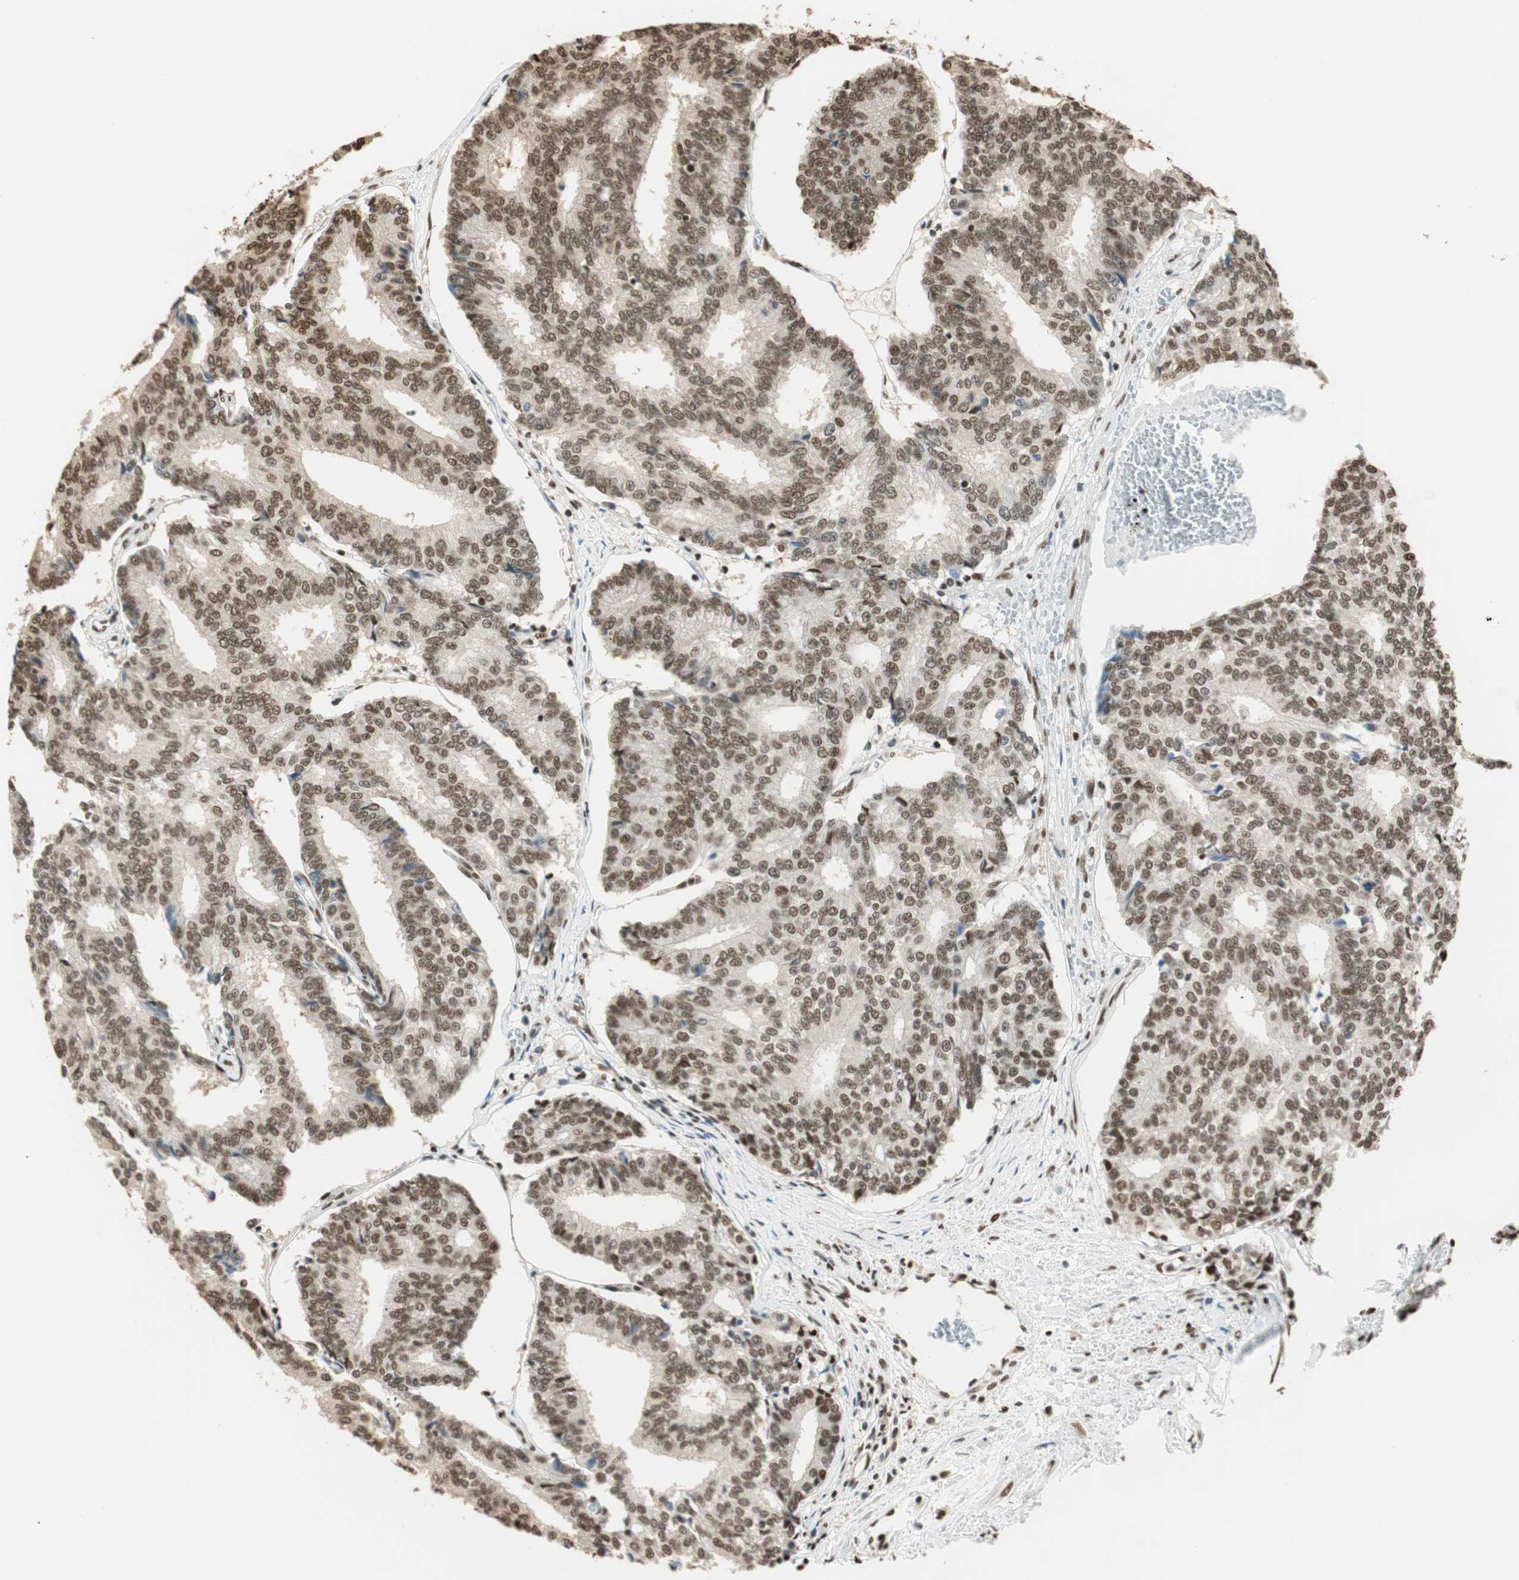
{"staining": {"intensity": "weak", "quantity": "25%-75%", "location": "cytoplasmic/membranous,nuclear"}, "tissue": "prostate cancer", "cell_type": "Tumor cells", "image_type": "cancer", "snomed": [{"axis": "morphology", "description": "Adenocarcinoma, High grade"}, {"axis": "topography", "description": "Prostate"}], "caption": "This is an image of immunohistochemistry staining of prostate cancer (high-grade adenocarcinoma), which shows weak staining in the cytoplasmic/membranous and nuclear of tumor cells.", "gene": "FANCG", "patient": {"sex": "male", "age": 55}}